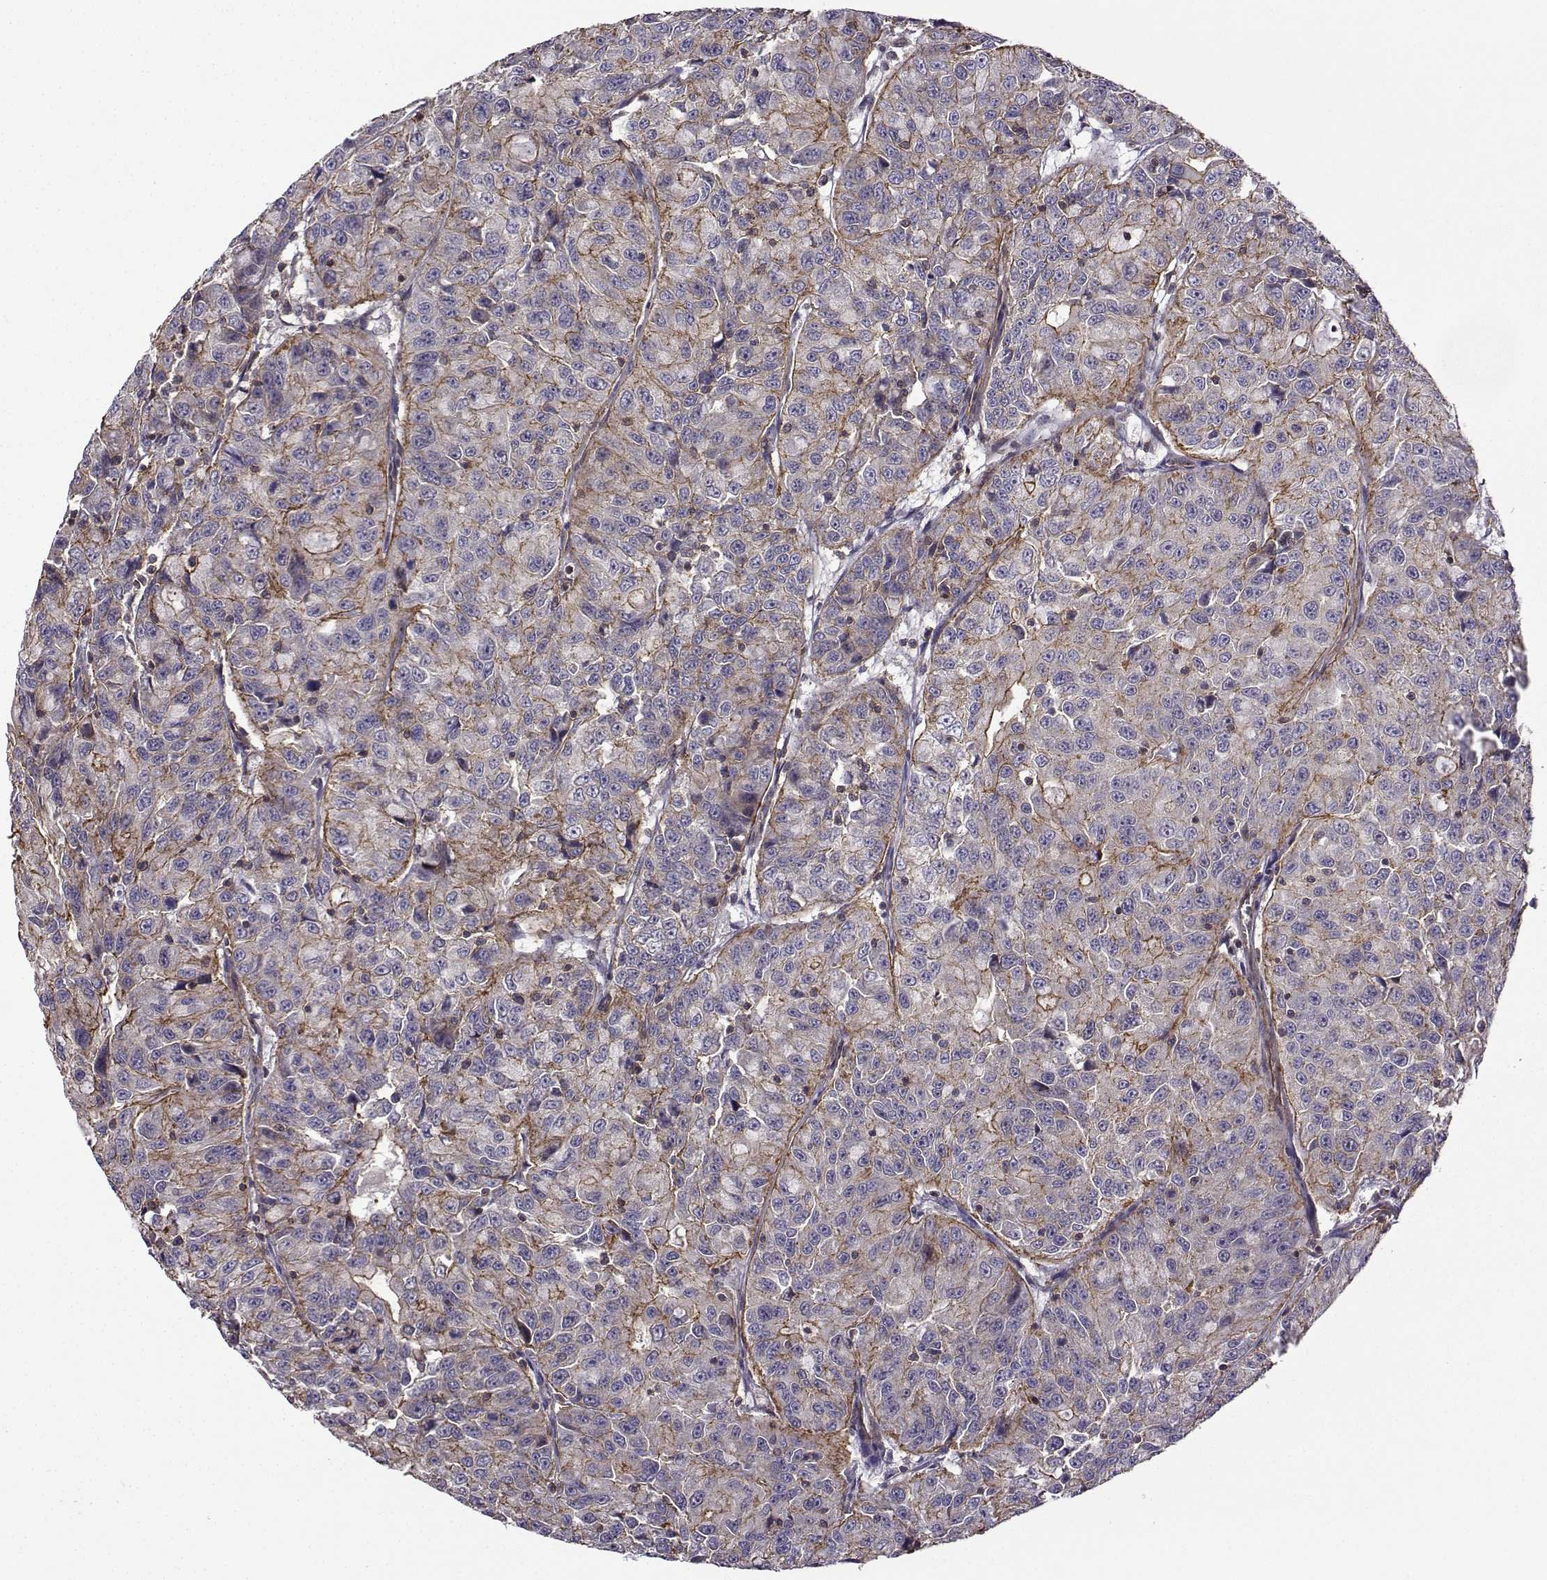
{"staining": {"intensity": "strong", "quantity": "<25%", "location": "cytoplasmic/membranous"}, "tissue": "urothelial cancer", "cell_type": "Tumor cells", "image_type": "cancer", "snomed": [{"axis": "morphology", "description": "Urothelial carcinoma, NOS"}, {"axis": "morphology", "description": "Urothelial carcinoma, High grade"}, {"axis": "topography", "description": "Urinary bladder"}], "caption": "Urothelial cancer stained with a protein marker shows strong staining in tumor cells.", "gene": "ITGB8", "patient": {"sex": "female", "age": 73}}